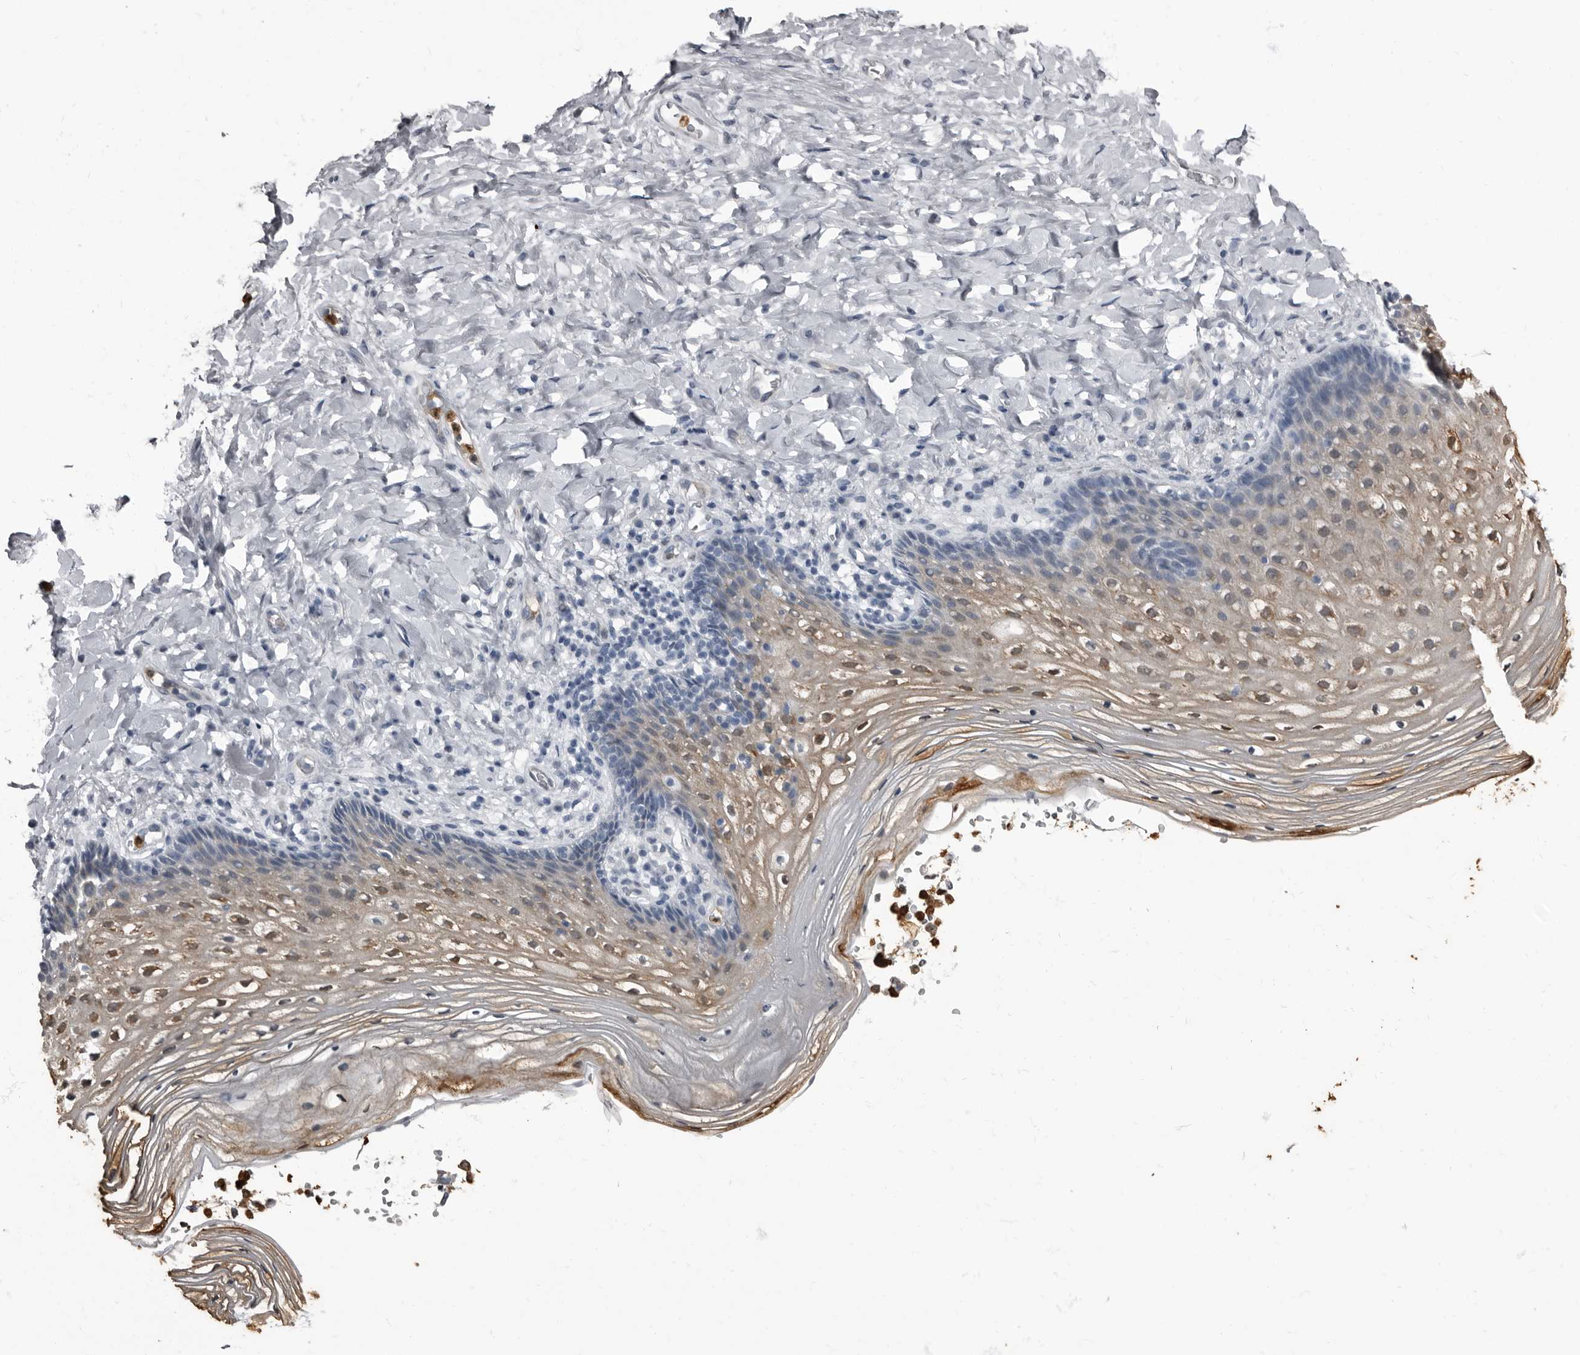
{"staining": {"intensity": "moderate", "quantity": "25%-75%", "location": "cytoplasmic/membranous"}, "tissue": "vagina", "cell_type": "Squamous epithelial cells", "image_type": "normal", "snomed": [{"axis": "morphology", "description": "Normal tissue, NOS"}, {"axis": "topography", "description": "Vagina"}], "caption": "Protein staining demonstrates moderate cytoplasmic/membranous positivity in about 25%-75% of squamous epithelial cells in unremarkable vagina.", "gene": "TPD52L1", "patient": {"sex": "female", "age": 60}}